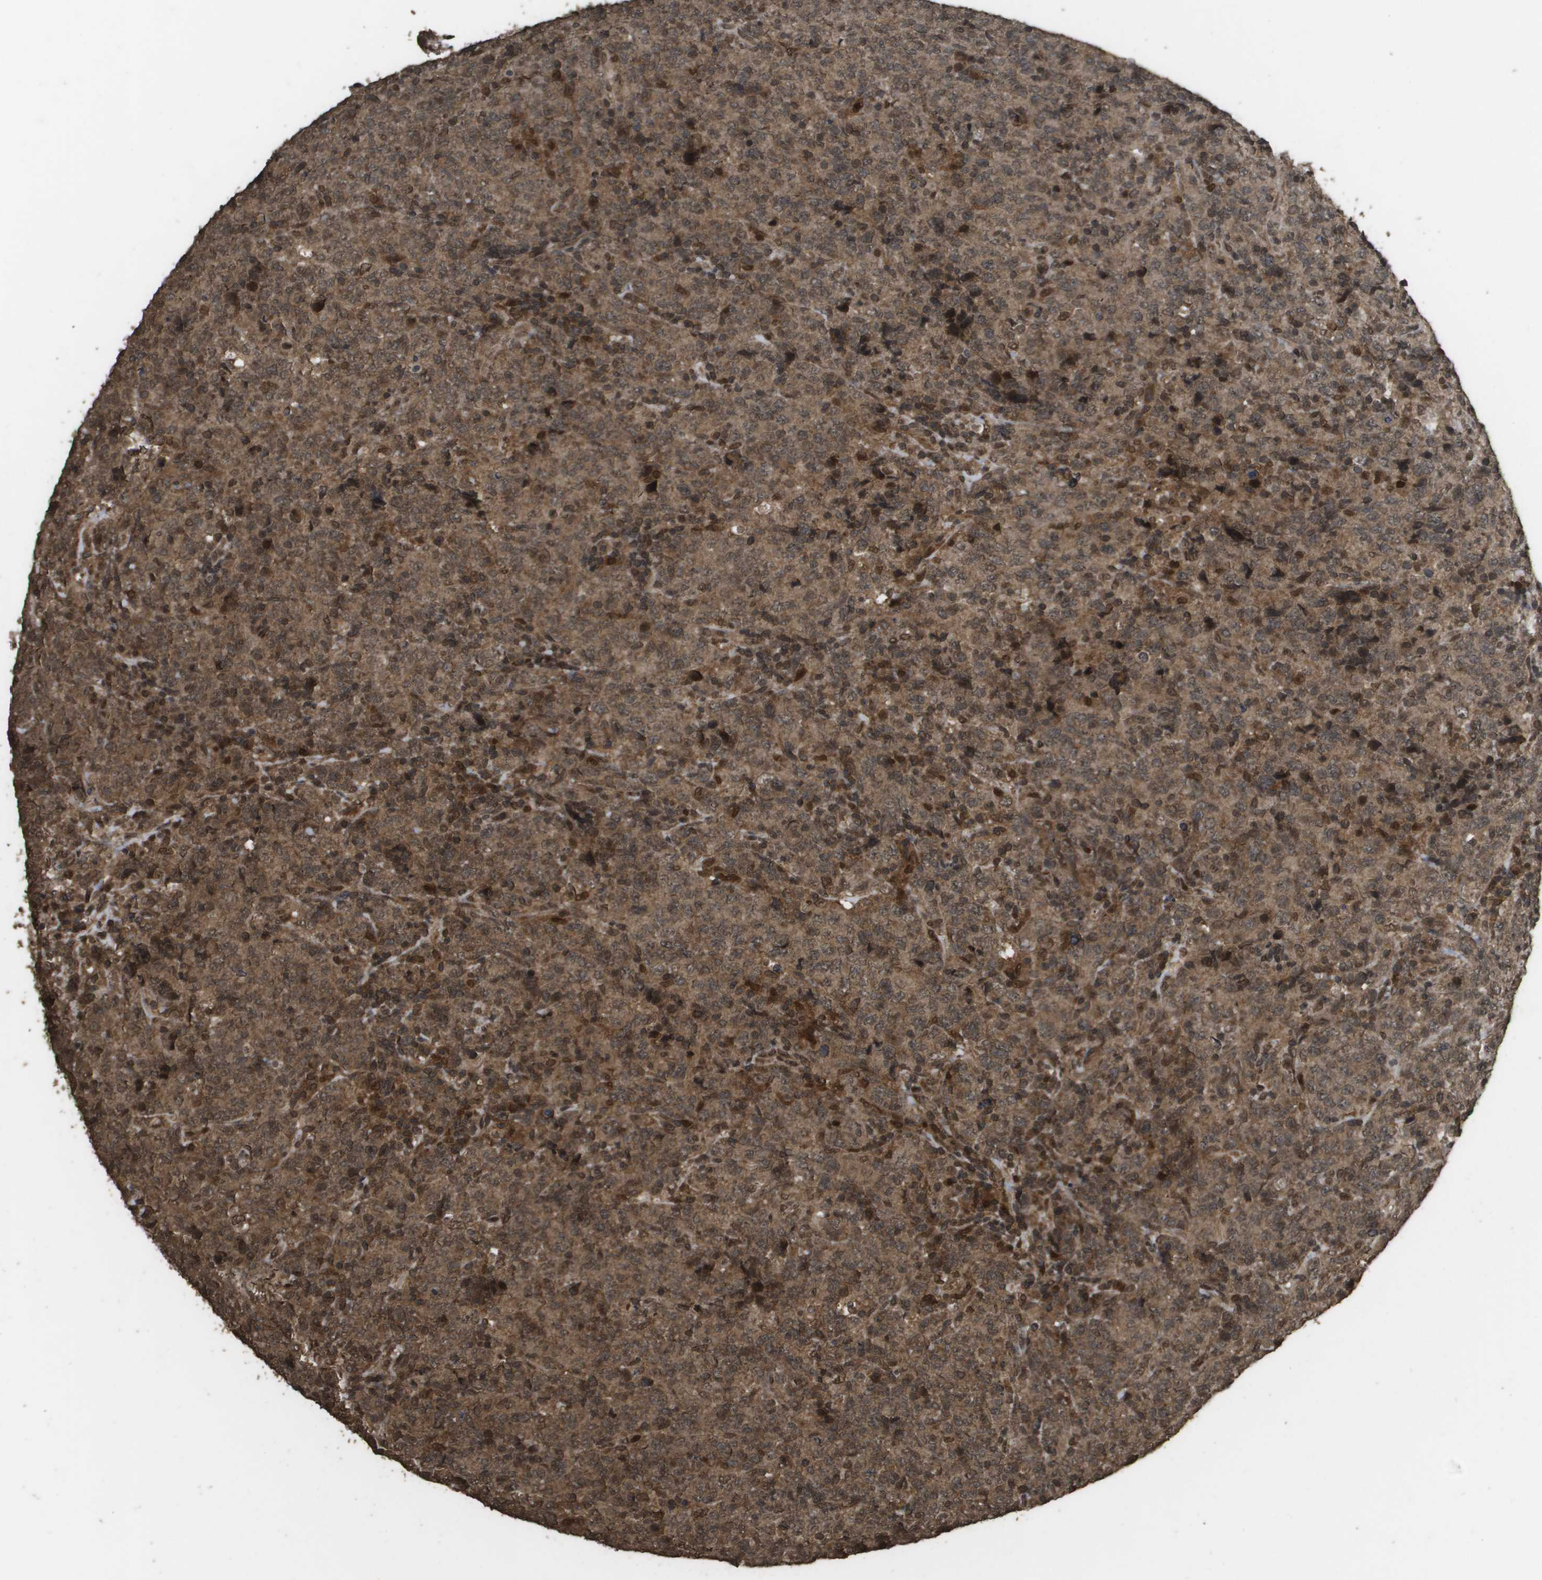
{"staining": {"intensity": "moderate", "quantity": ">75%", "location": "cytoplasmic/membranous"}, "tissue": "lymphoma", "cell_type": "Tumor cells", "image_type": "cancer", "snomed": [{"axis": "morphology", "description": "Malignant lymphoma, non-Hodgkin's type, High grade"}, {"axis": "topography", "description": "Tonsil"}], "caption": "Immunohistochemical staining of lymphoma shows moderate cytoplasmic/membranous protein expression in approximately >75% of tumor cells. The protein is stained brown, and the nuclei are stained in blue (DAB IHC with brightfield microscopy, high magnification).", "gene": "AXIN2", "patient": {"sex": "female", "age": 36}}